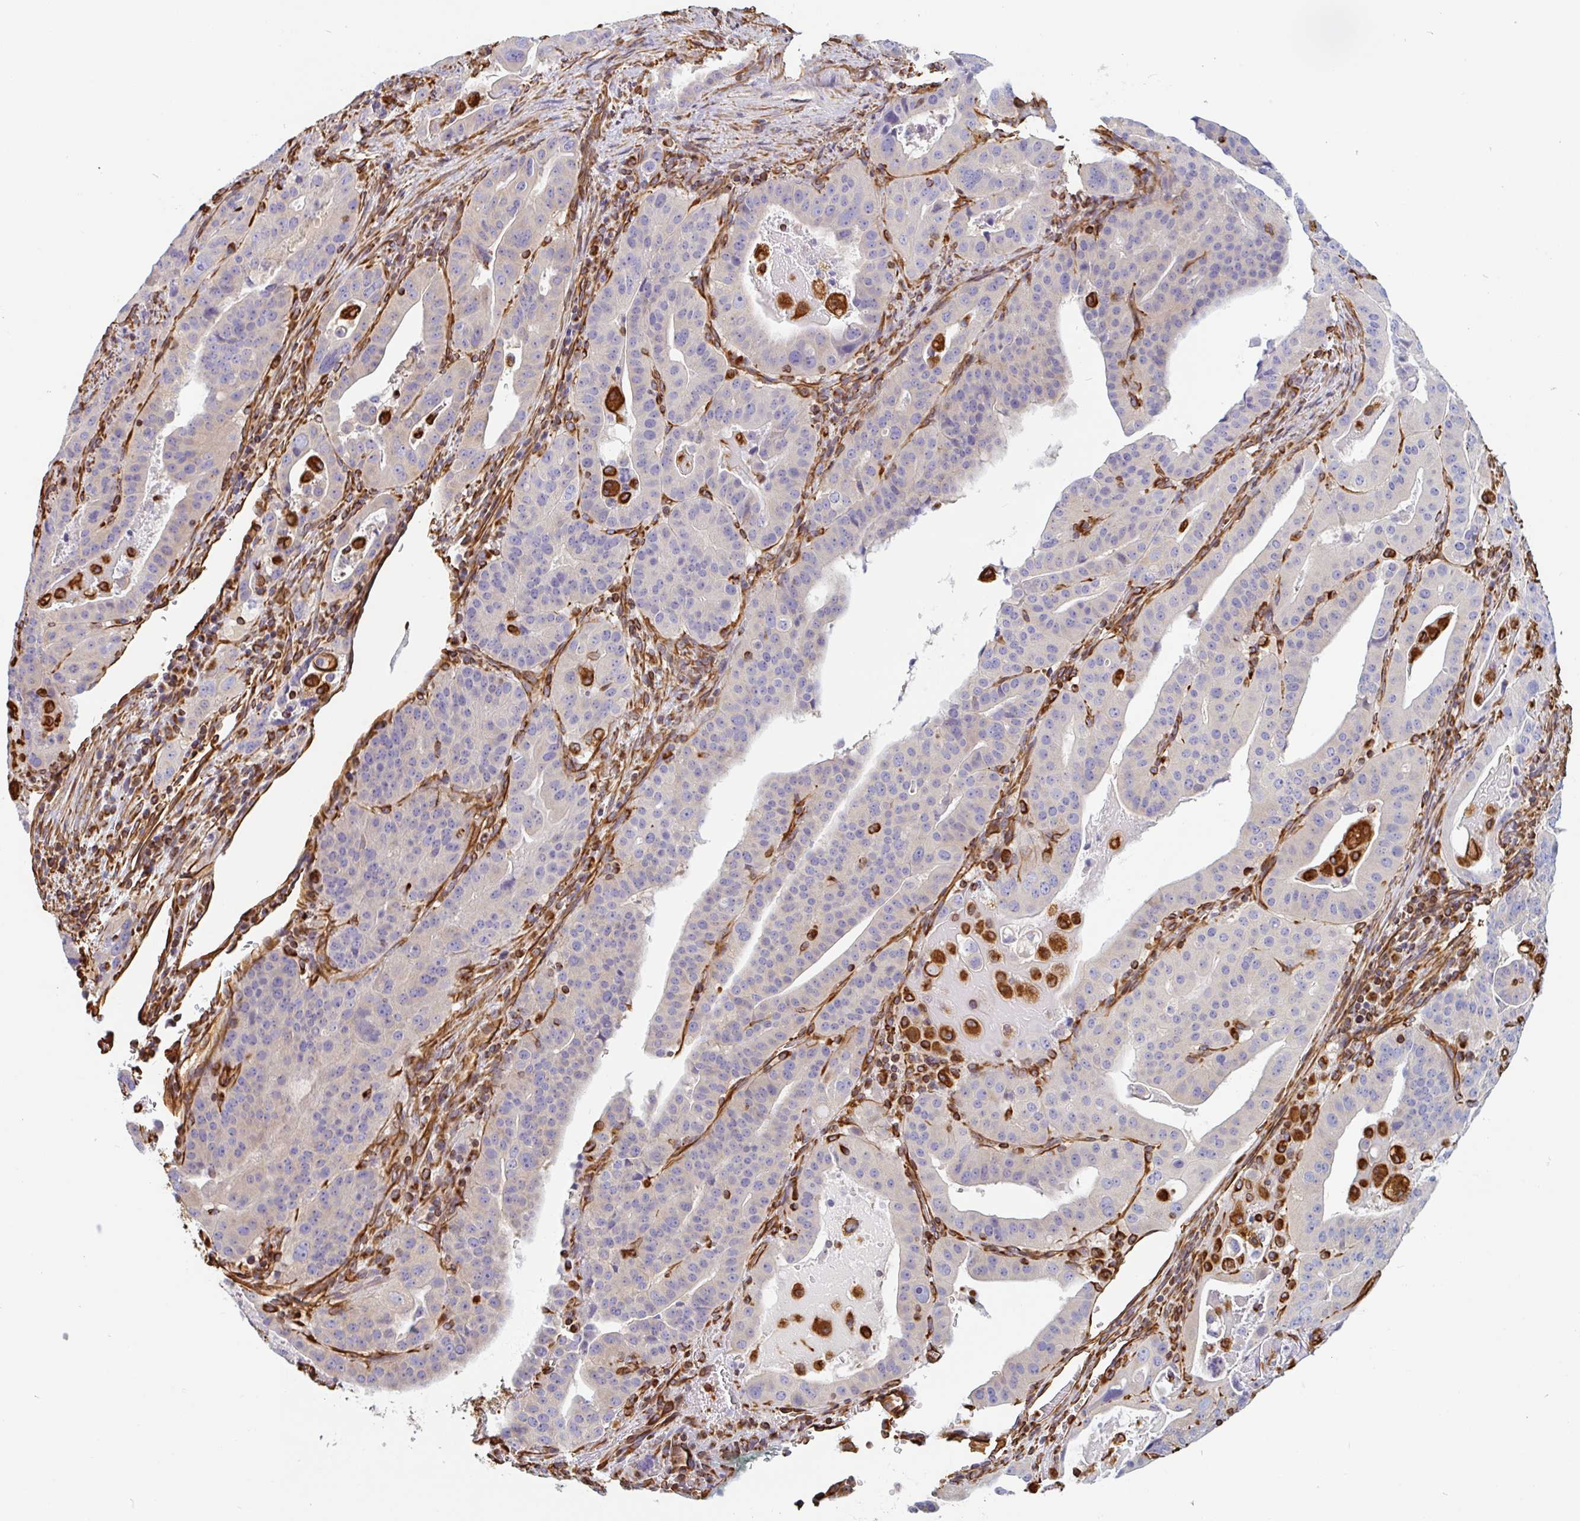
{"staining": {"intensity": "negative", "quantity": "none", "location": "none"}, "tissue": "stomach cancer", "cell_type": "Tumor cells", "image_type": "cancer", "snomed": [{"axis": "morphology", "description": "Adenocarcinoma, NOS"}, {"axis": "topography", "description": "Stomach"}], "caption": "Micrograph shows no significant protein positivity in tumor cells of stomach cancer.", "gene": "PPFIA1", "patient": {"sex": "male", "age": 48}}